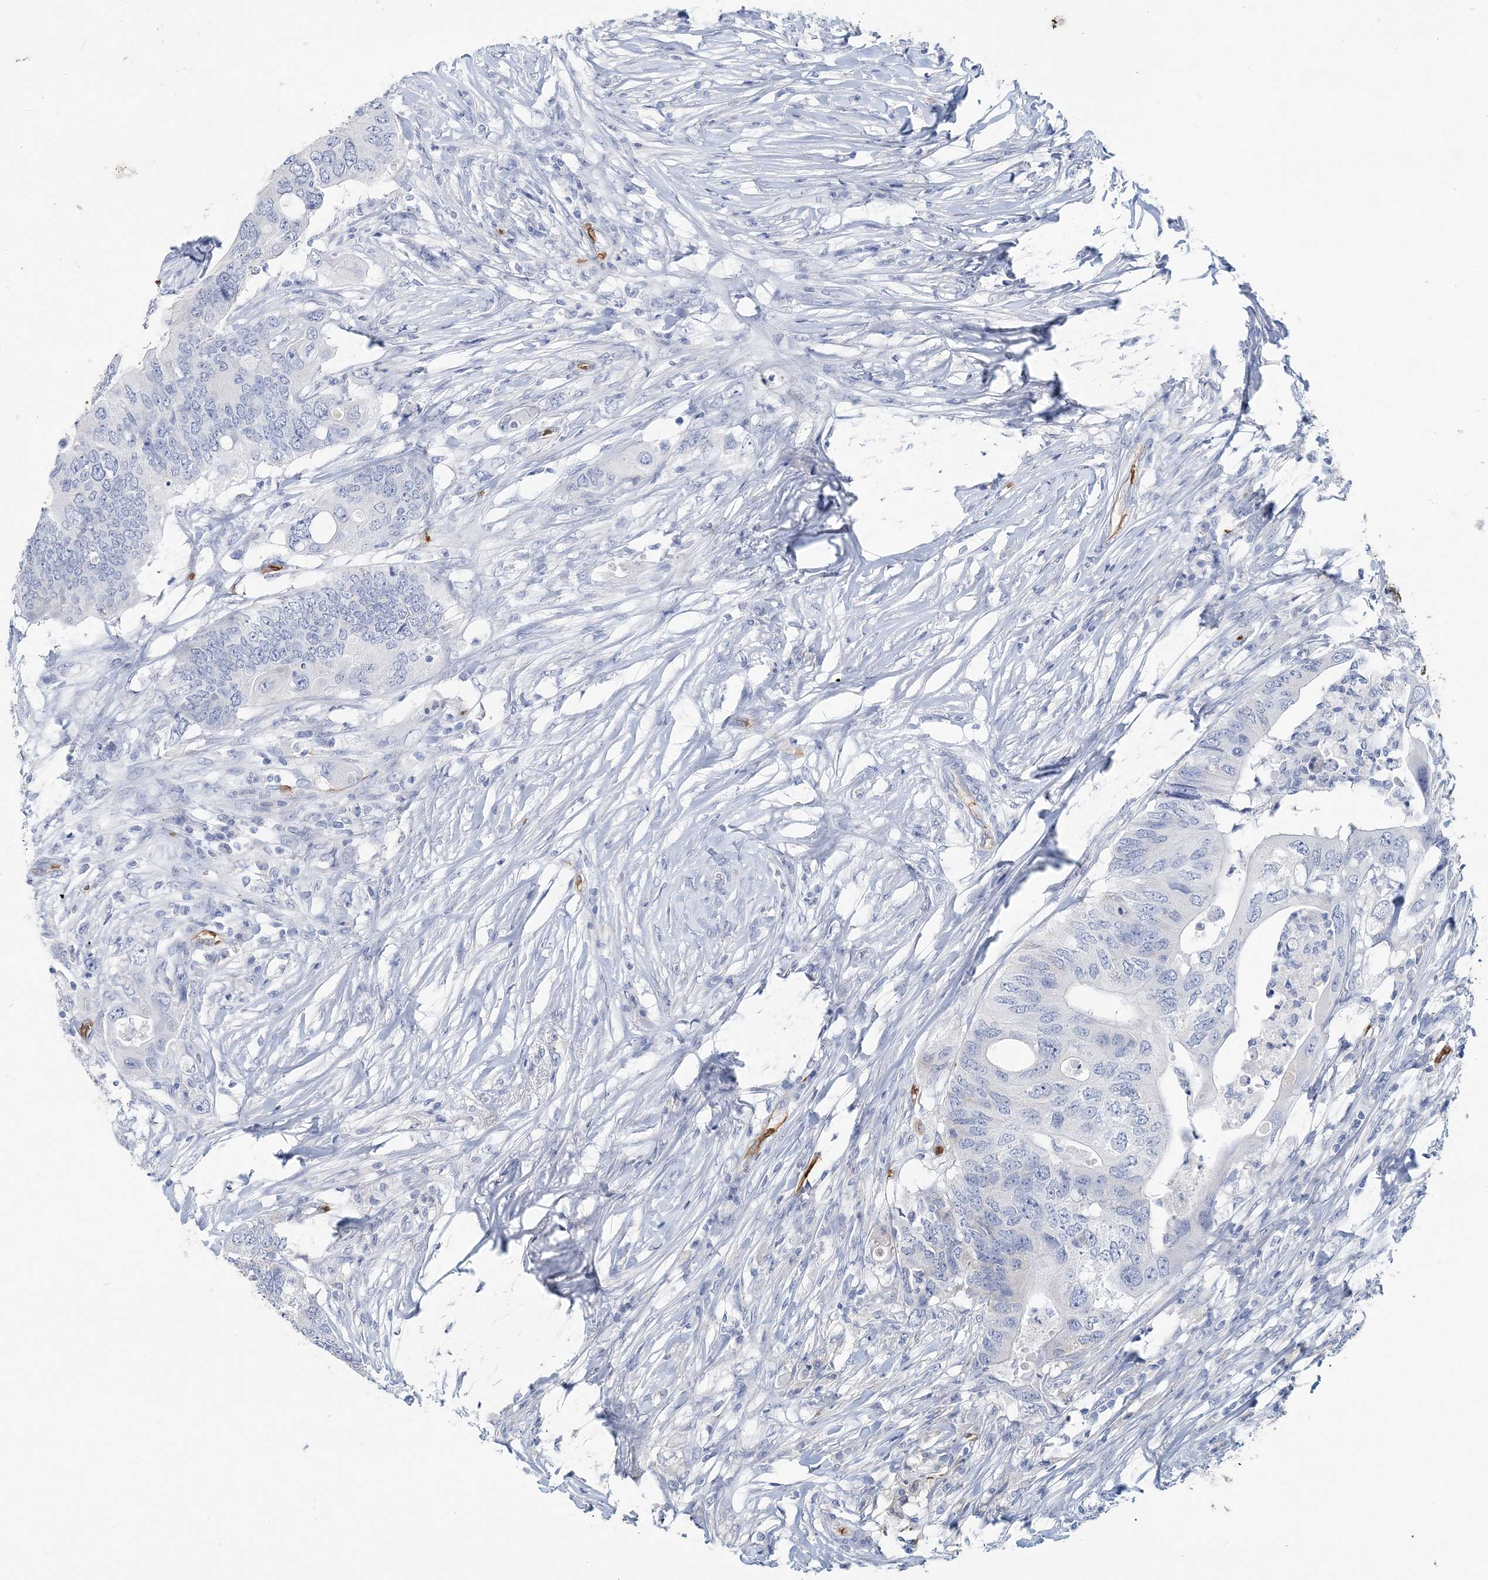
{"staining": {"intensity": "negative", "quantity": "none", "location": "none"}, "tissue": "colorectal cancer", "cell_type": "Tumor cells", "image_type": "cancer", "snomed": [{"axis": "morphology", "description": "Adenocarcinoma, NOS"}, {"axis": "topography", "description": "Colon"}], "caption": "Immunohistochemistry (IHC) micrograph of neoplastic tissue: human colorectal cancer stained with DAB demonstrates no significant protein positivity in tumor cells. (DAB immunohistochemistry visualized using brightfield microscopy, high magnification).", "gene": "HBD", "patient": {"sex": "male", "age": 71}}